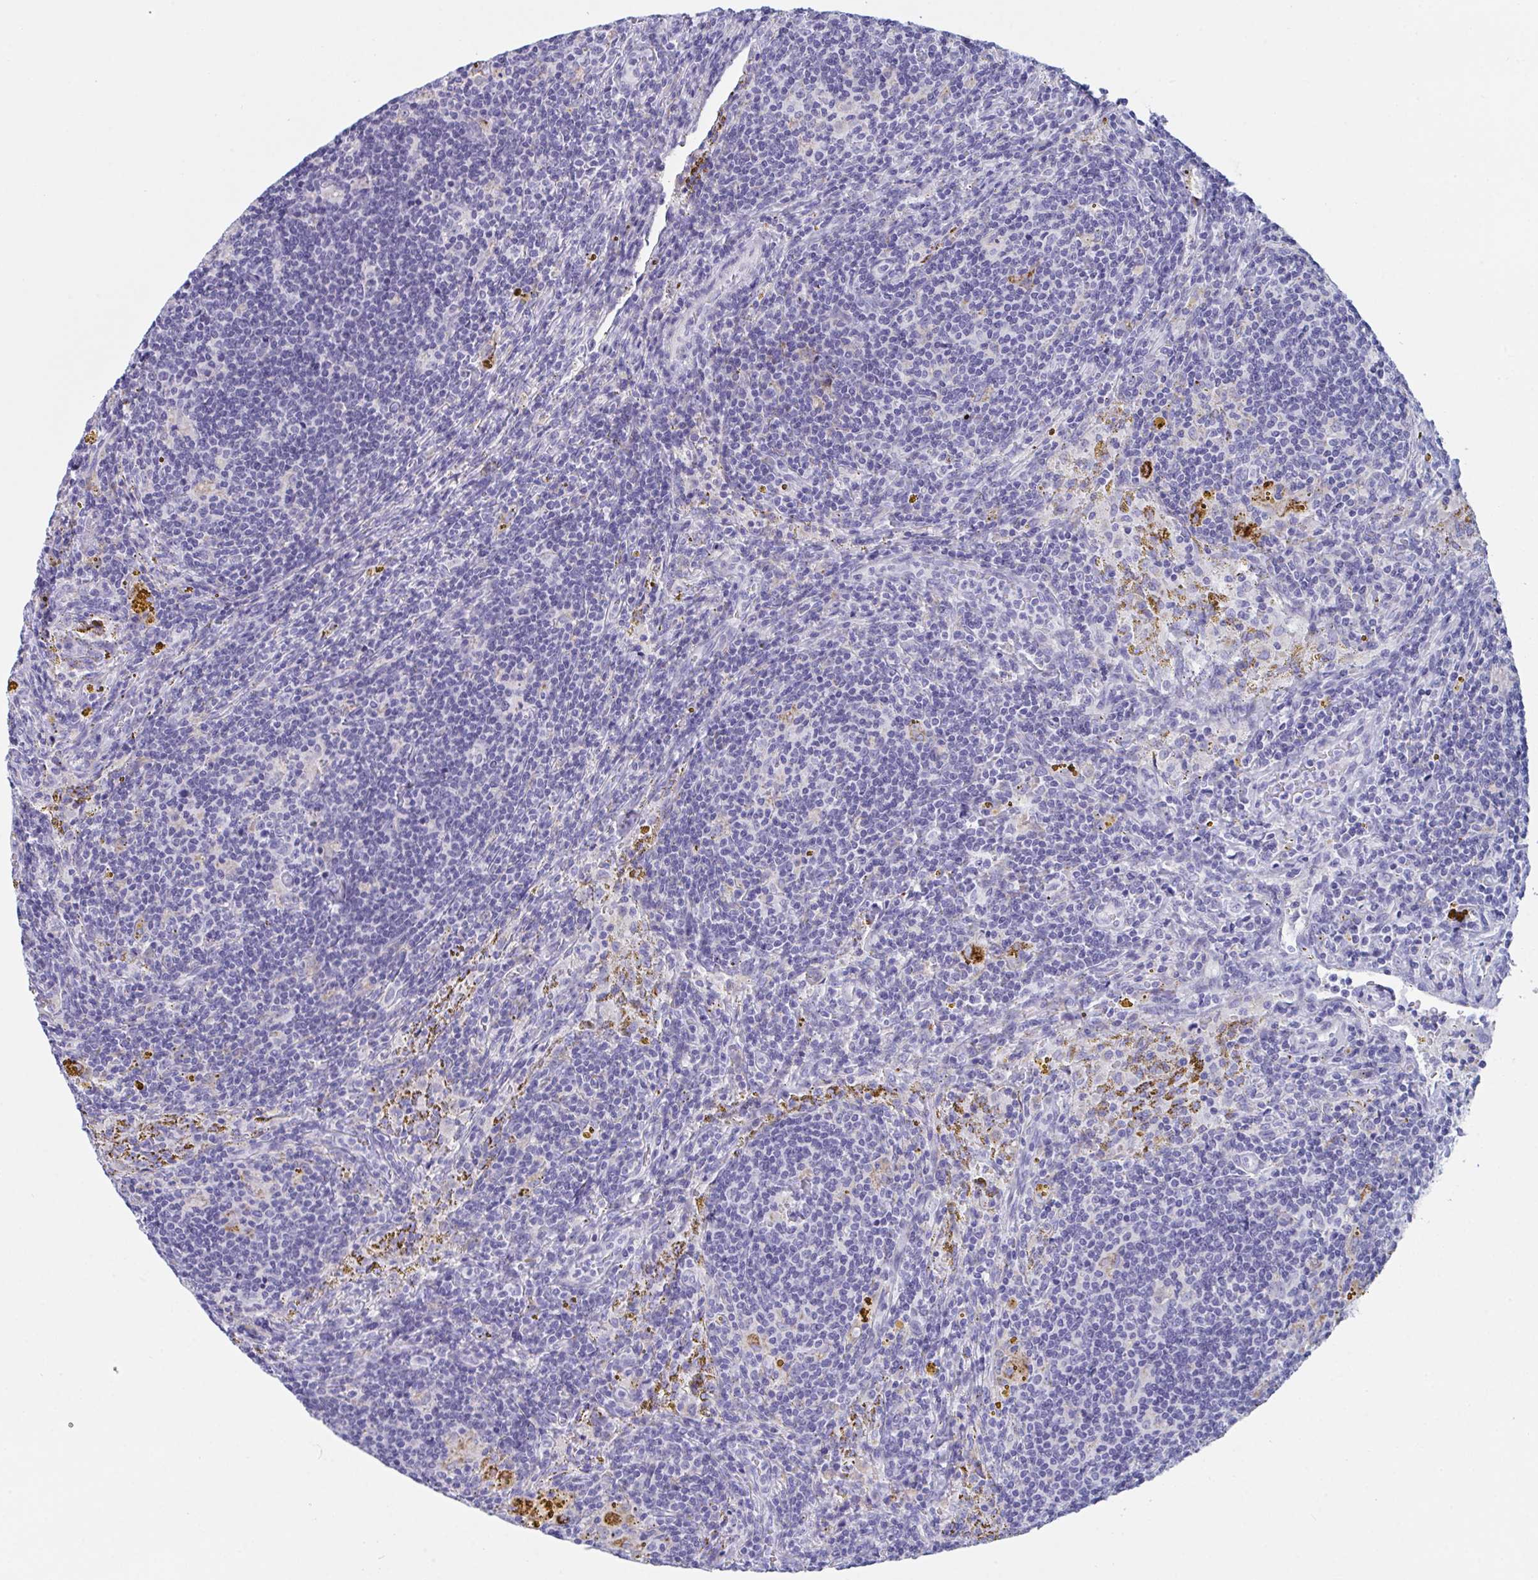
{"staining": {"intensity": "negative", "quantity": "none", "location": "none"}, "tissue": "lymphoma", "cell_type": "Tumor cells", "image_type": "cancer", "snomed": [{"axis": "morphology", "description": "Malignant lymphoma, non-Hodgkin's type, Low grade"}, {"axis": "topography", "description": "Spleen"}], "caption": "Protein analysis of lymphoma exhibits no significant positivity in tumor cells.", "gene": "OXLD1", "patient": {"sex": "female", "age": 70}}